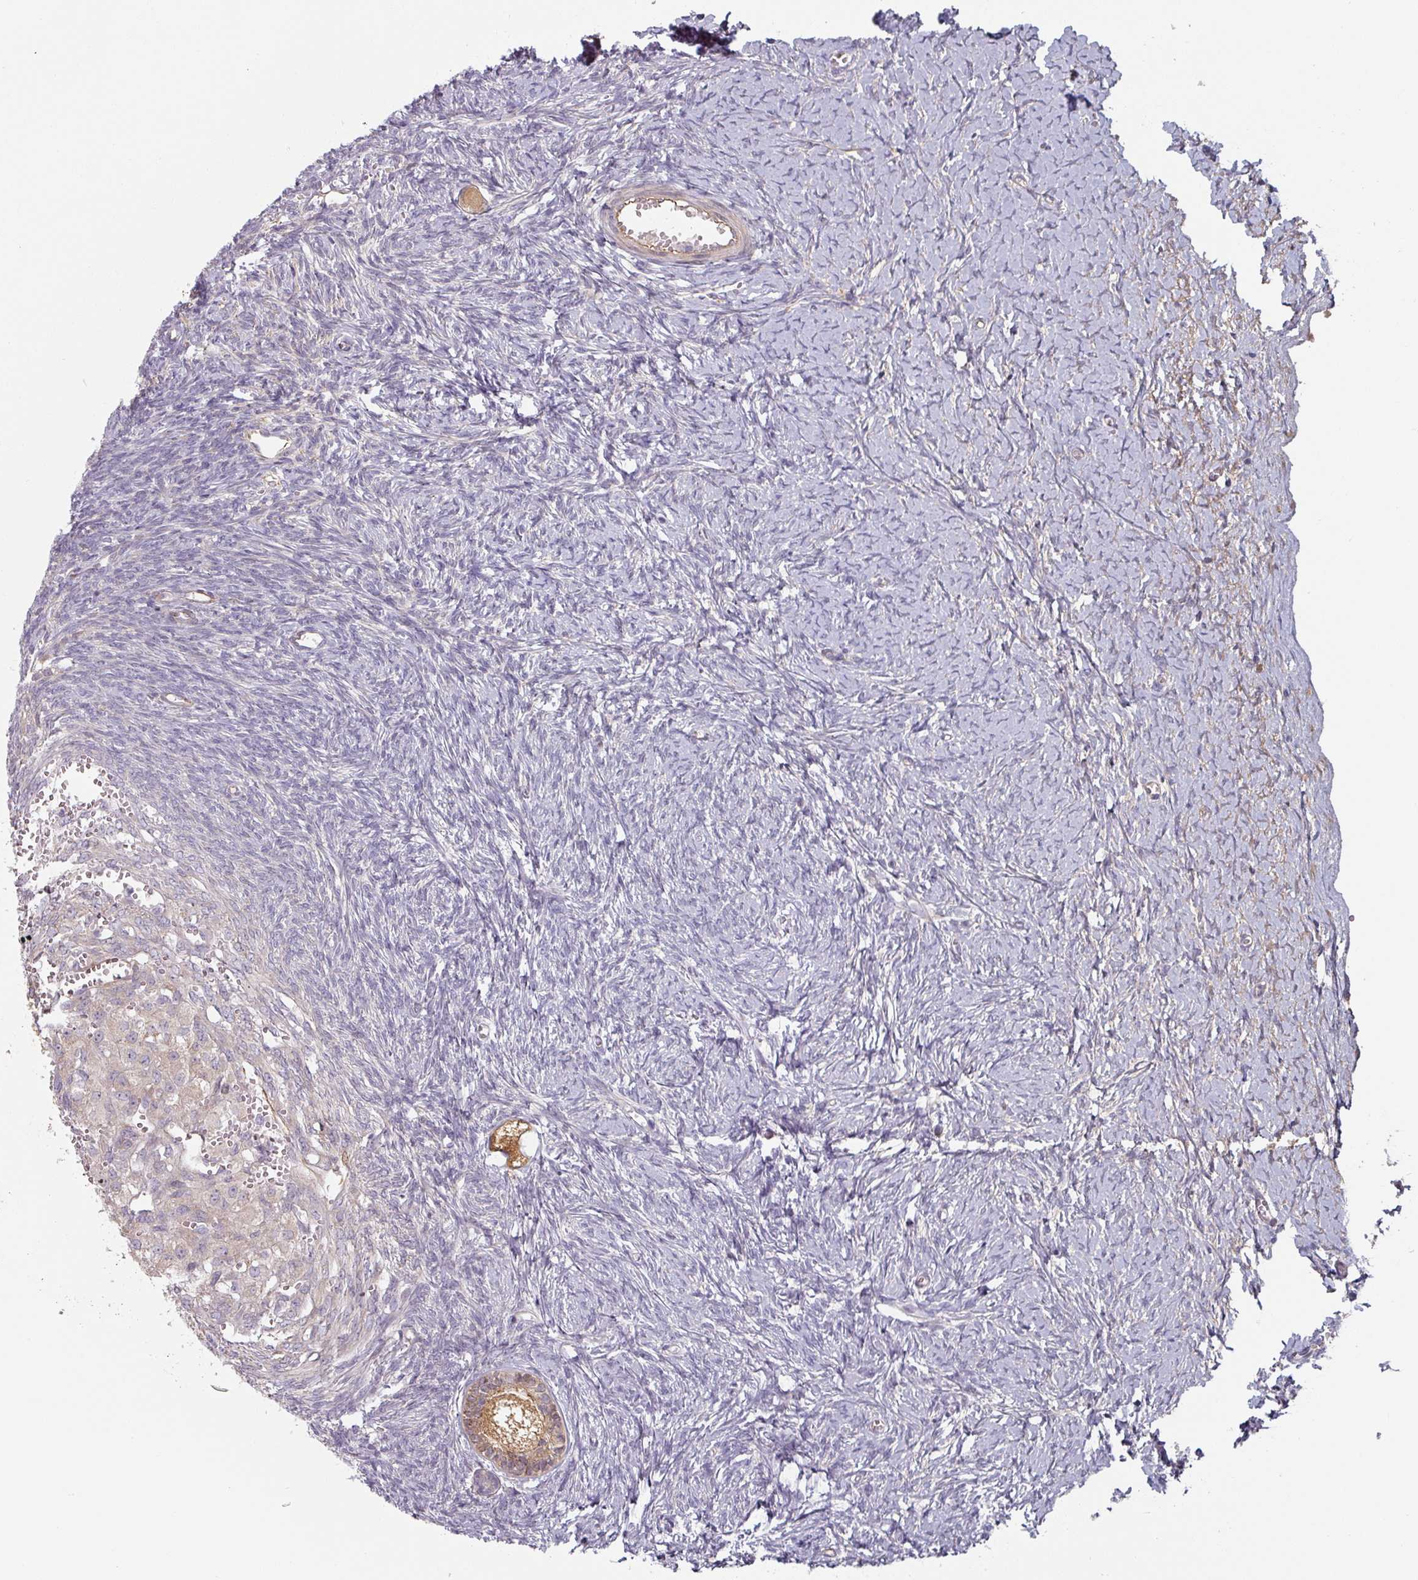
{"staining": {"intensity": "weak", "quantity": ">75%", "location": "cytoplasmic/membranous"}, "tissue": "ovary", "cell_type": "Follicle cells", "image_type": "normal", "snomed": [{"axis": "morphology", "description": "Normal tissue, NOS"}, {"axis": "topography", "description": "Ovary"}], "caption": "This is a micrograph of immunohistochemistry (IHC) staining of normal ovary, which shows weak expression in the cytoplasmic/membranous of follicle cells.", "gene": "CEP78", "patient": {"sex": "female", "age": 39}}